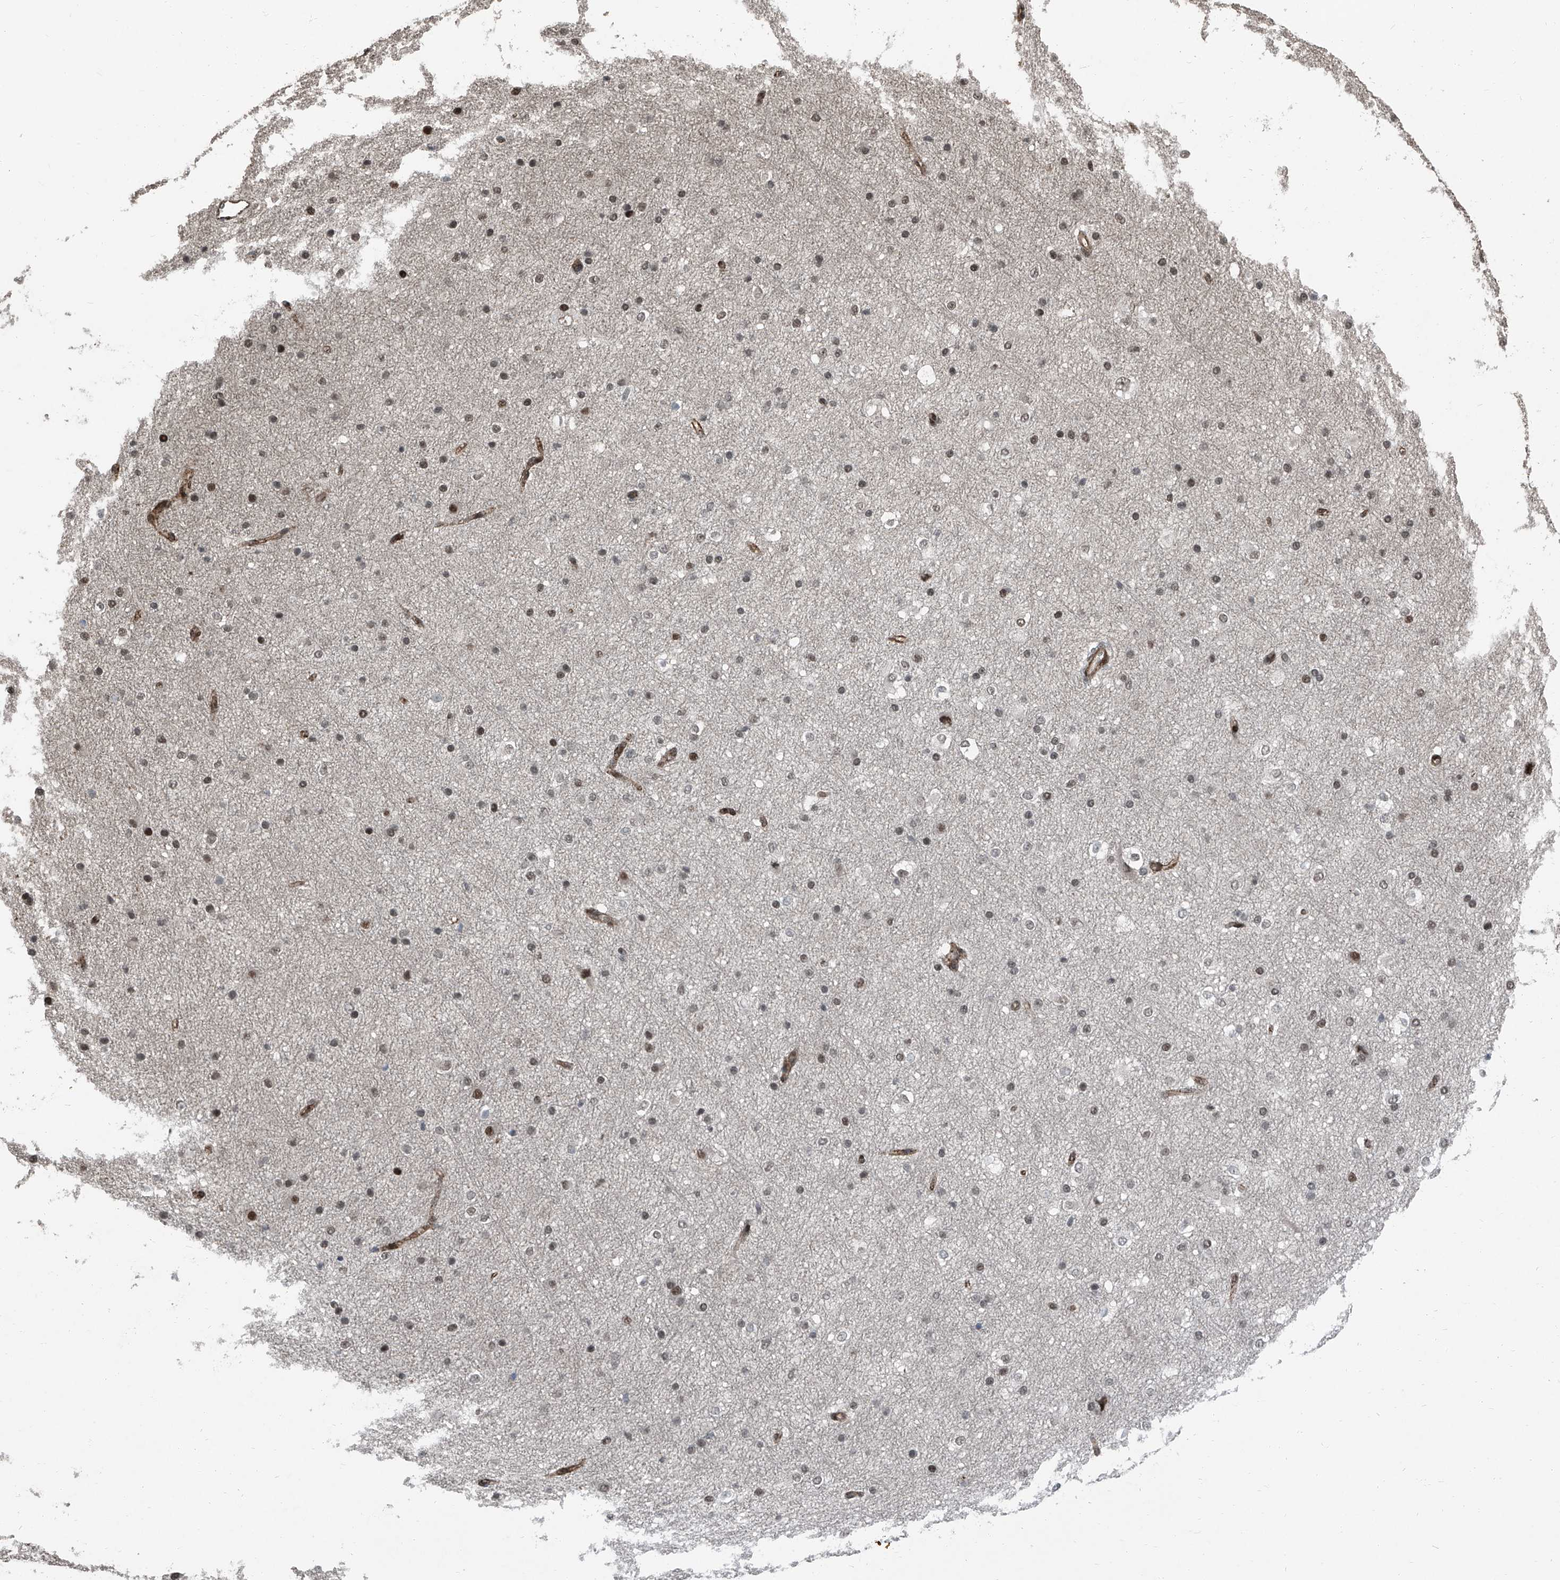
{"staining": {"intensity": "moderate", "quantity": "25%-75%", "location": "cytoplasmic/membranous"}, "tissue": "cerebral cortex", "cell_type": "Endothelial cells", "image_type": "normal", "snomed": [{"axis": "morphology", "description": "Normal tissue, NOS"}, {"axis": "morphology", "description": "Developmental malformation"}, {"axis": "topography", "description": "Cerebral cortex"}], "caption": "Unremarkable cerebral cortex reveals moderate cytoplasmic/membranous positivity in approximately 25%-75% of endothelial cells, visualized by immunohistochemistry. Nuclei are stained in blue.", "gene": "ZNF570", "patient": {"sex": "female", "age": 30}}